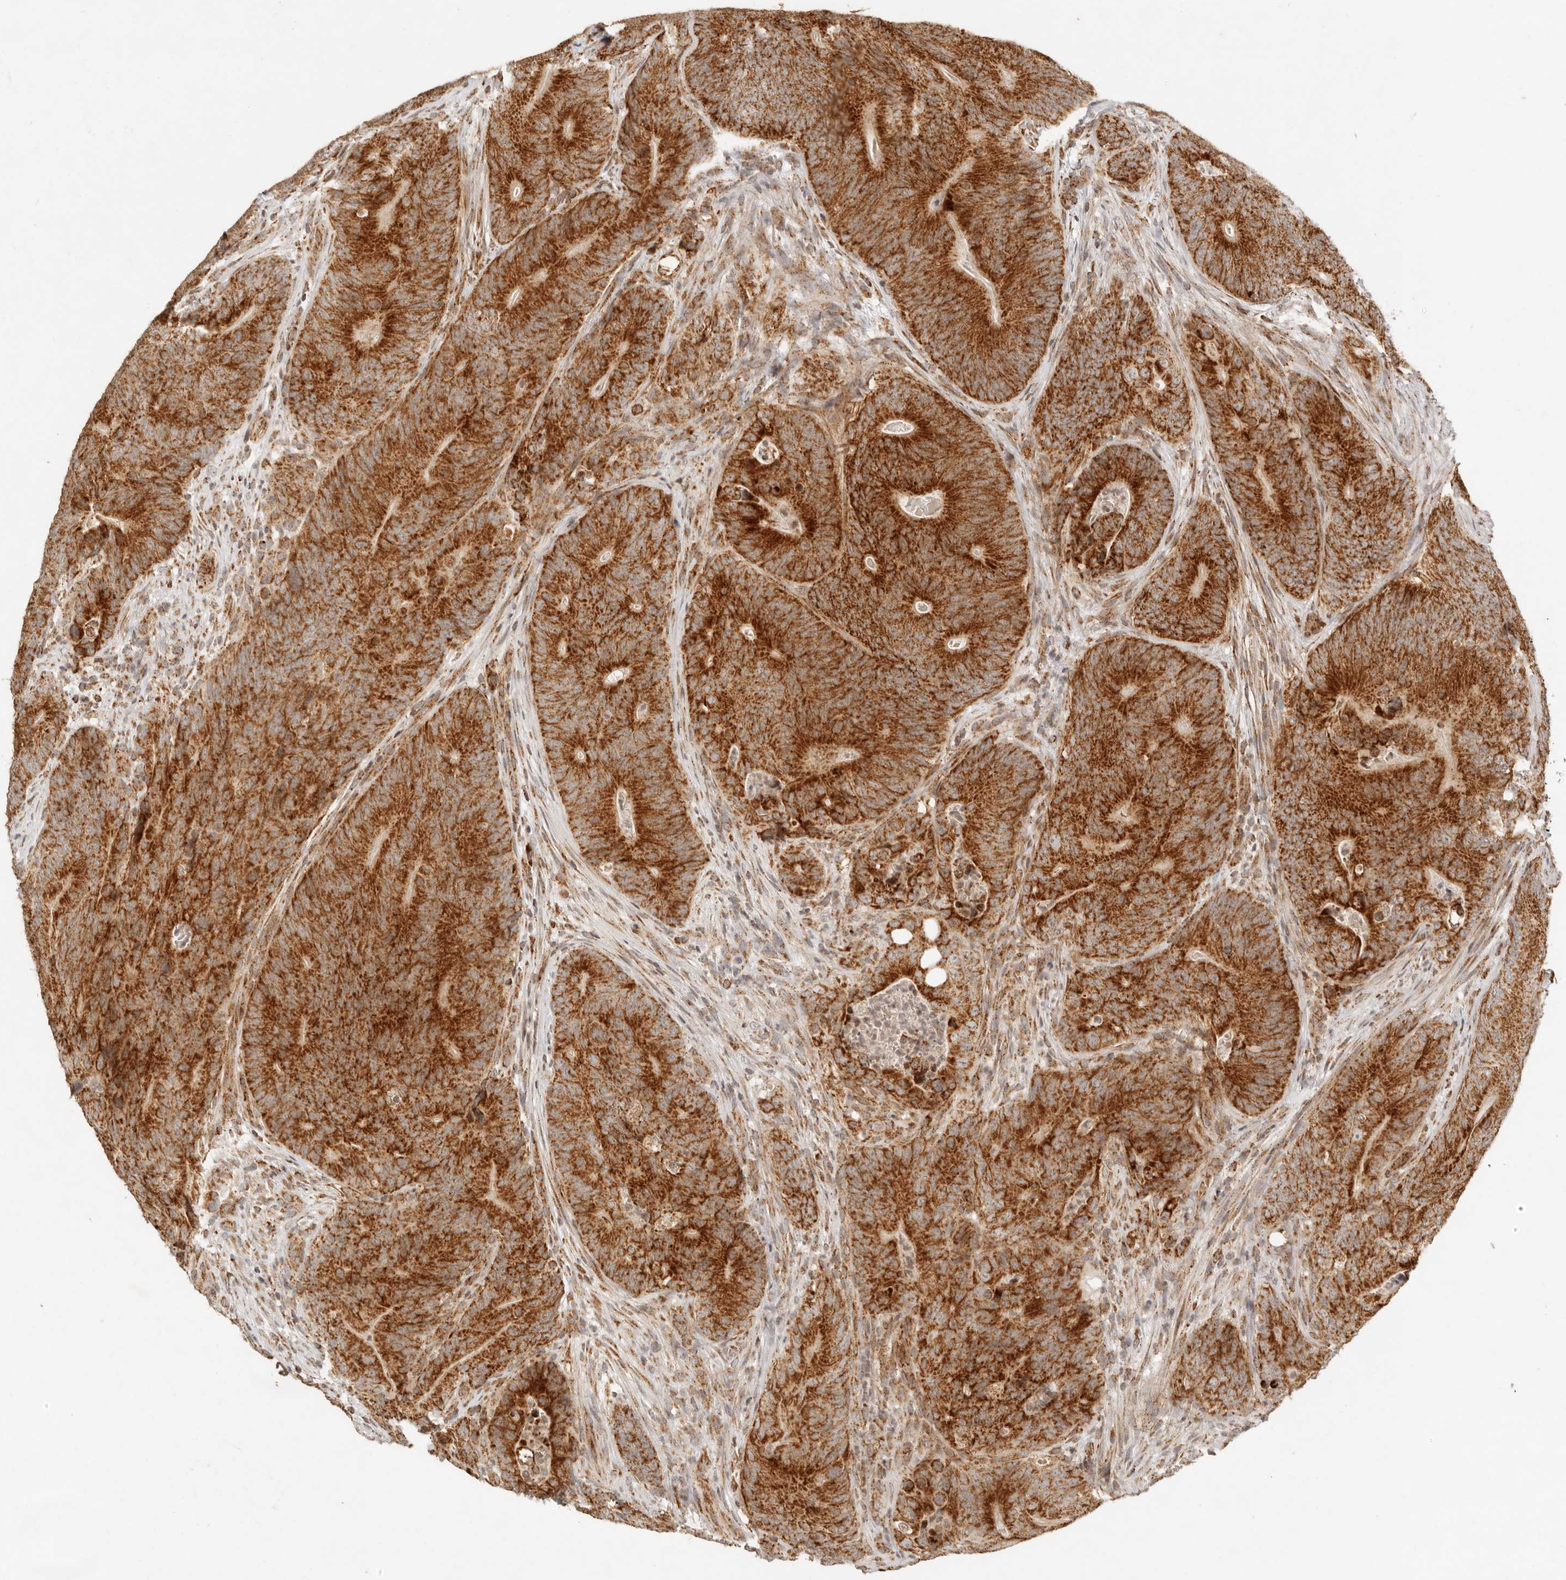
{"staining": {"intensity": "strong", "quantity": ">75%", "location": "cytoplasmic/membranous"}, "tissue": "colorectal cancer", "cell_type": "Tumor cells", "image_type": "cancer", "snomed": [{"axis": "morphology", "description": "Normal tissue, NOS"}, {"axis": "topography", "description": "Colon"}], "caption": "A histopathology image of human colorectal cancer stained for a protein reveals strong cytoplasmic/membranous brown staining in tumor cells.", "gene": "MRPL55", "patient": {"sex": "female", "age": 82}}